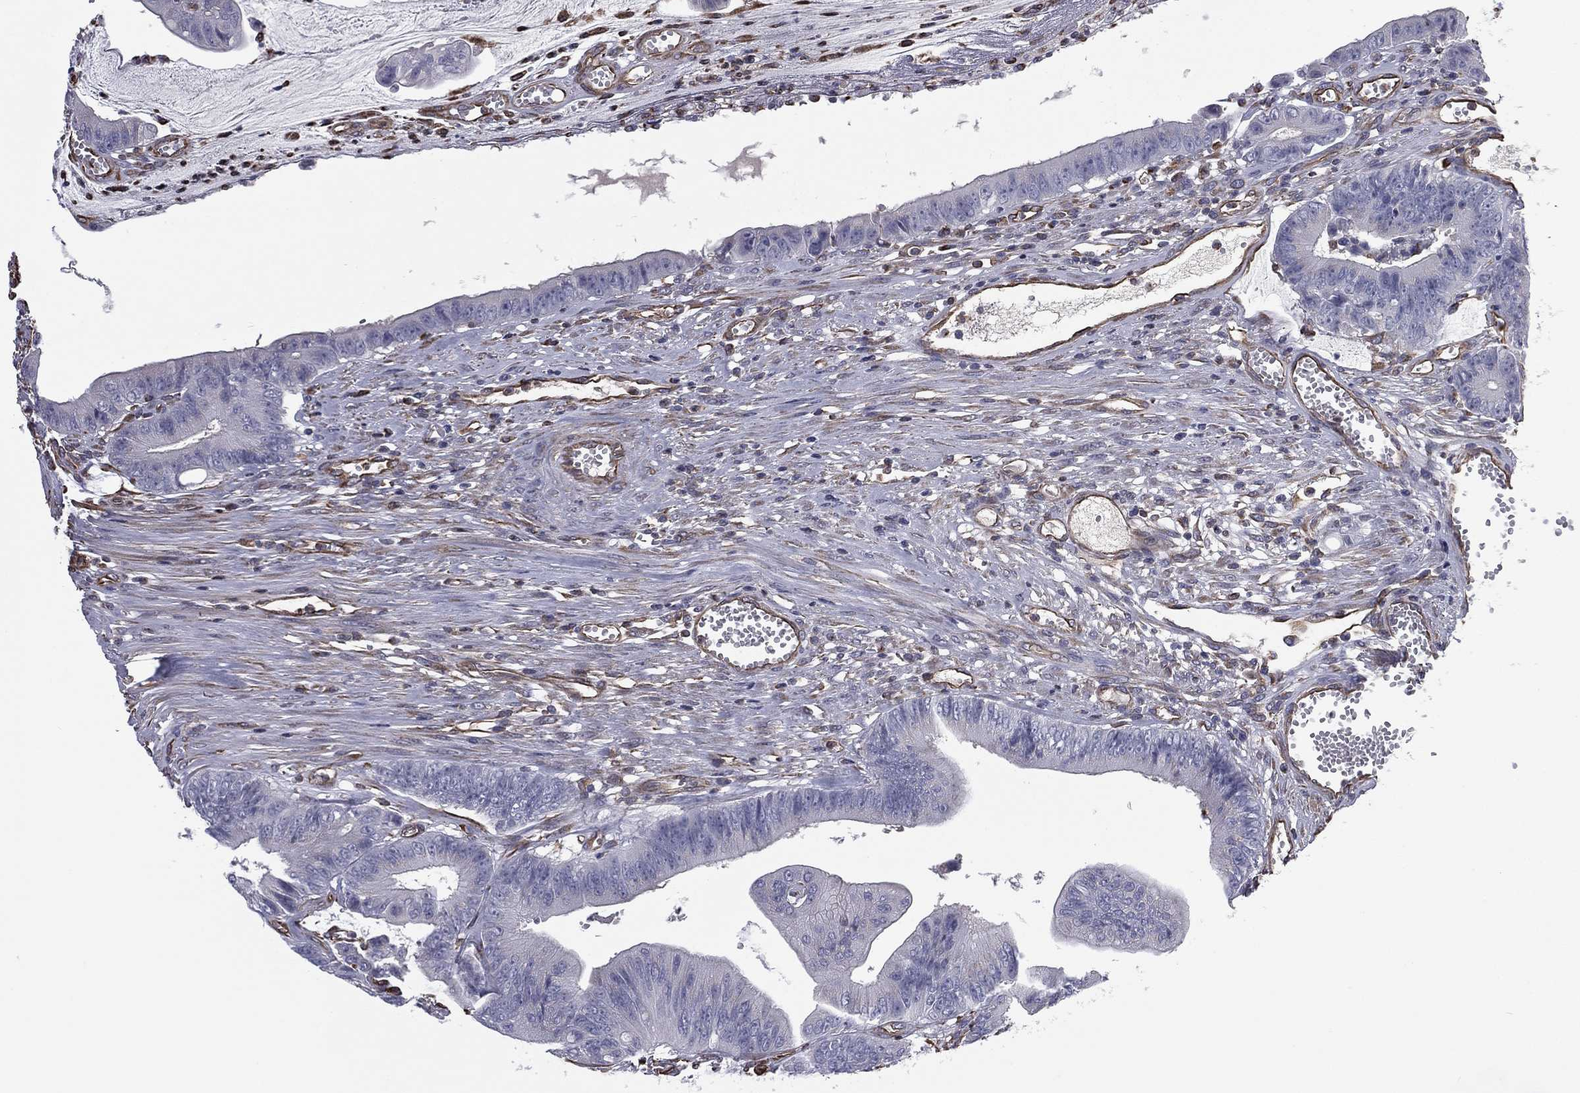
{"staining": {"intensity": "negative", "quantity": "none", "location": "none"}, "tissue": "colorectal cancer", "cell_type": "Tumor cells", "image_type": "cancer", "snomed": [{"axis": "morphology", "description": "Adenocarcinoma, NOS"}, {"axis": "topography", "description": "Colon"}], "caption": "Colorectal cancer was stained to show a protein in brown. There is no significant expression in tumor cells. (Brightfield microscopy of DAB (3,3'-diaminobenzidine) immunohistochemistry (IHC) at high magnification).", "gene": "SCUBE1", "patient": {"sex": "female", "age": 69}}